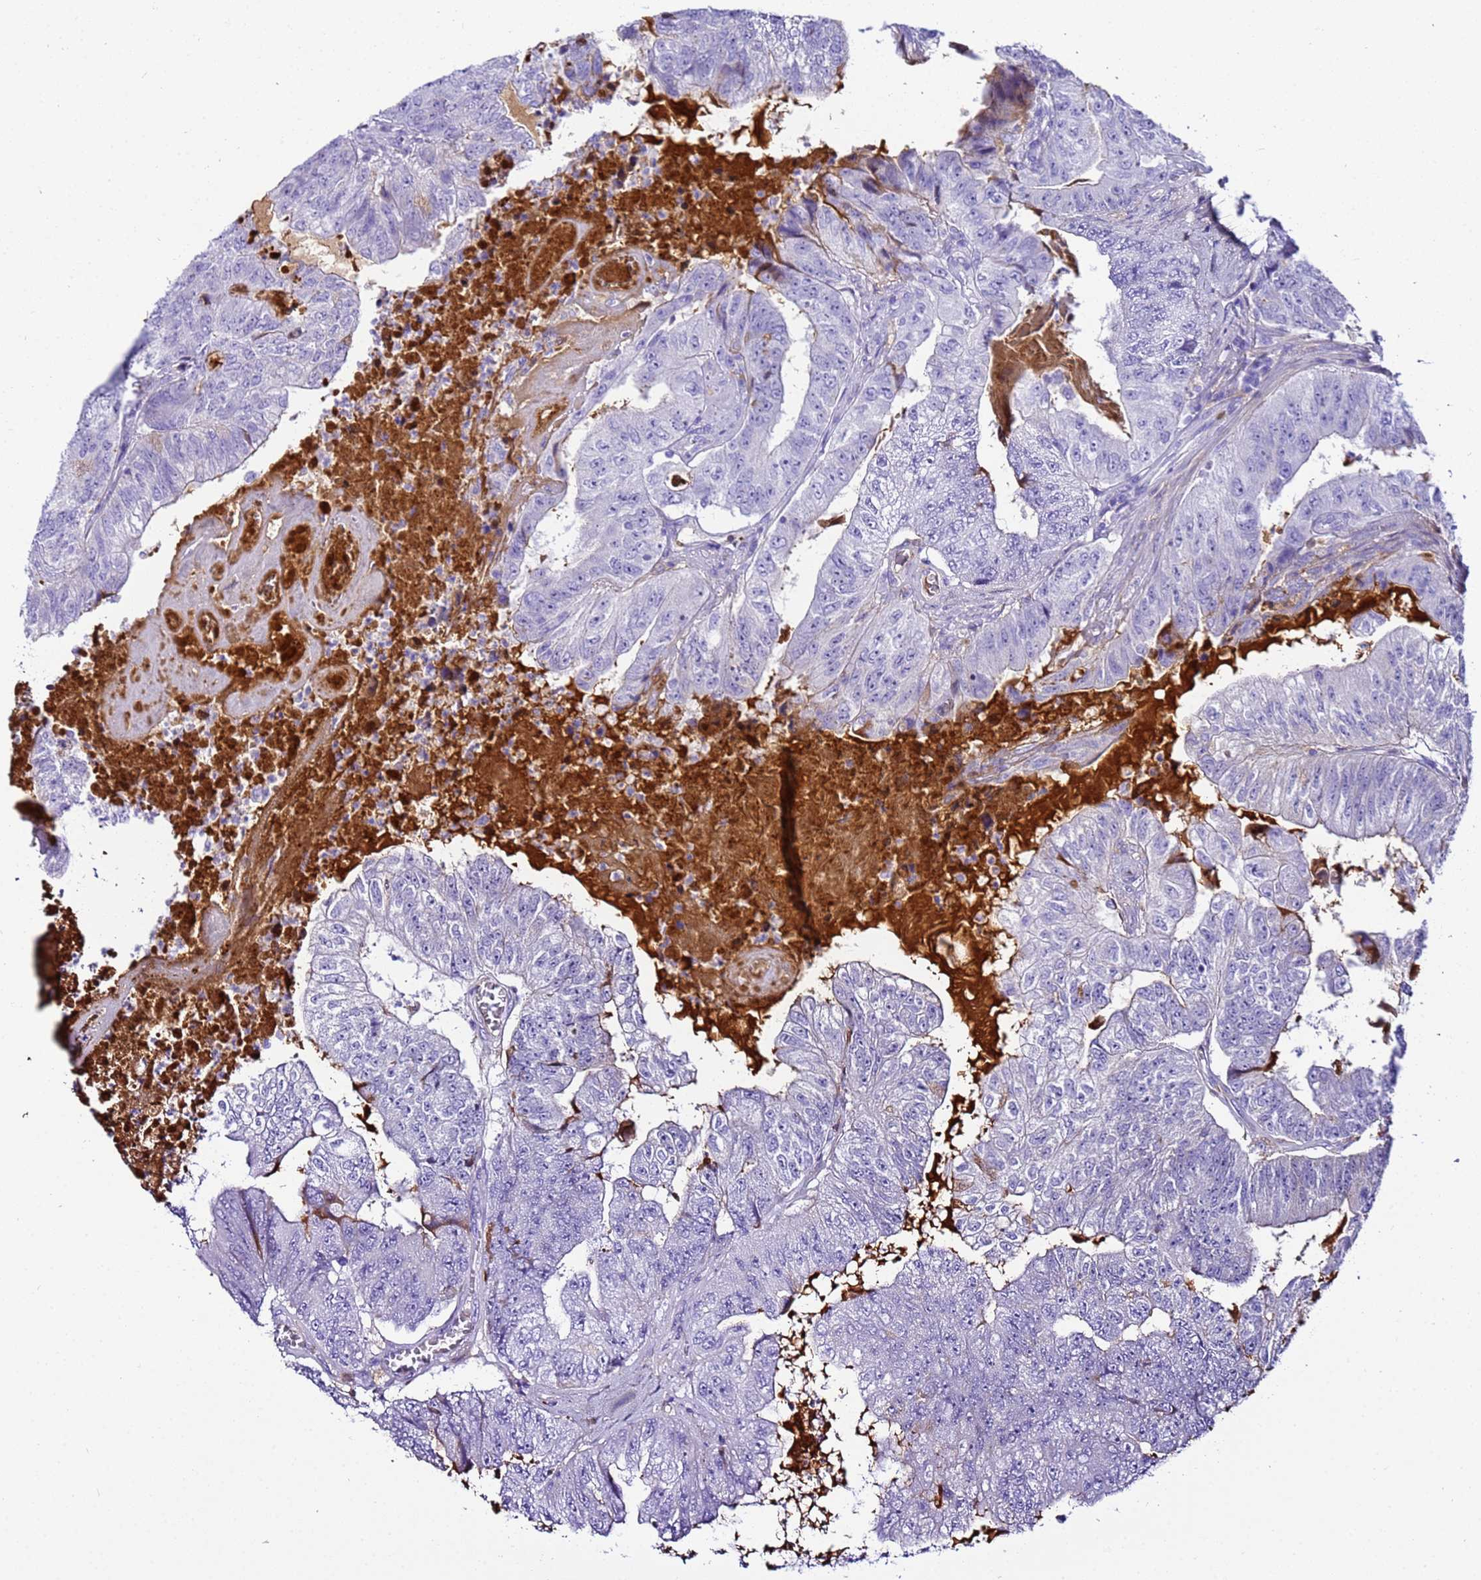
{"staining": {"intensity": "negative", "quantity": "none", "location": "none"}, "tissue": "colorectal cancer", "cell_type": "Tumor cells", "image_type": "cancer", "snomed": [{"axis": "morphology", "description": "Adenocarcinoma, NOS"}, {"axis": "topography", "description": "Colon"}], "caption": "An image of colorectal cancer stained for a protein shows no brown staining in tumor cells.", "gene": "CFHR2", "patient": {"sex": "female", "age": 67}}